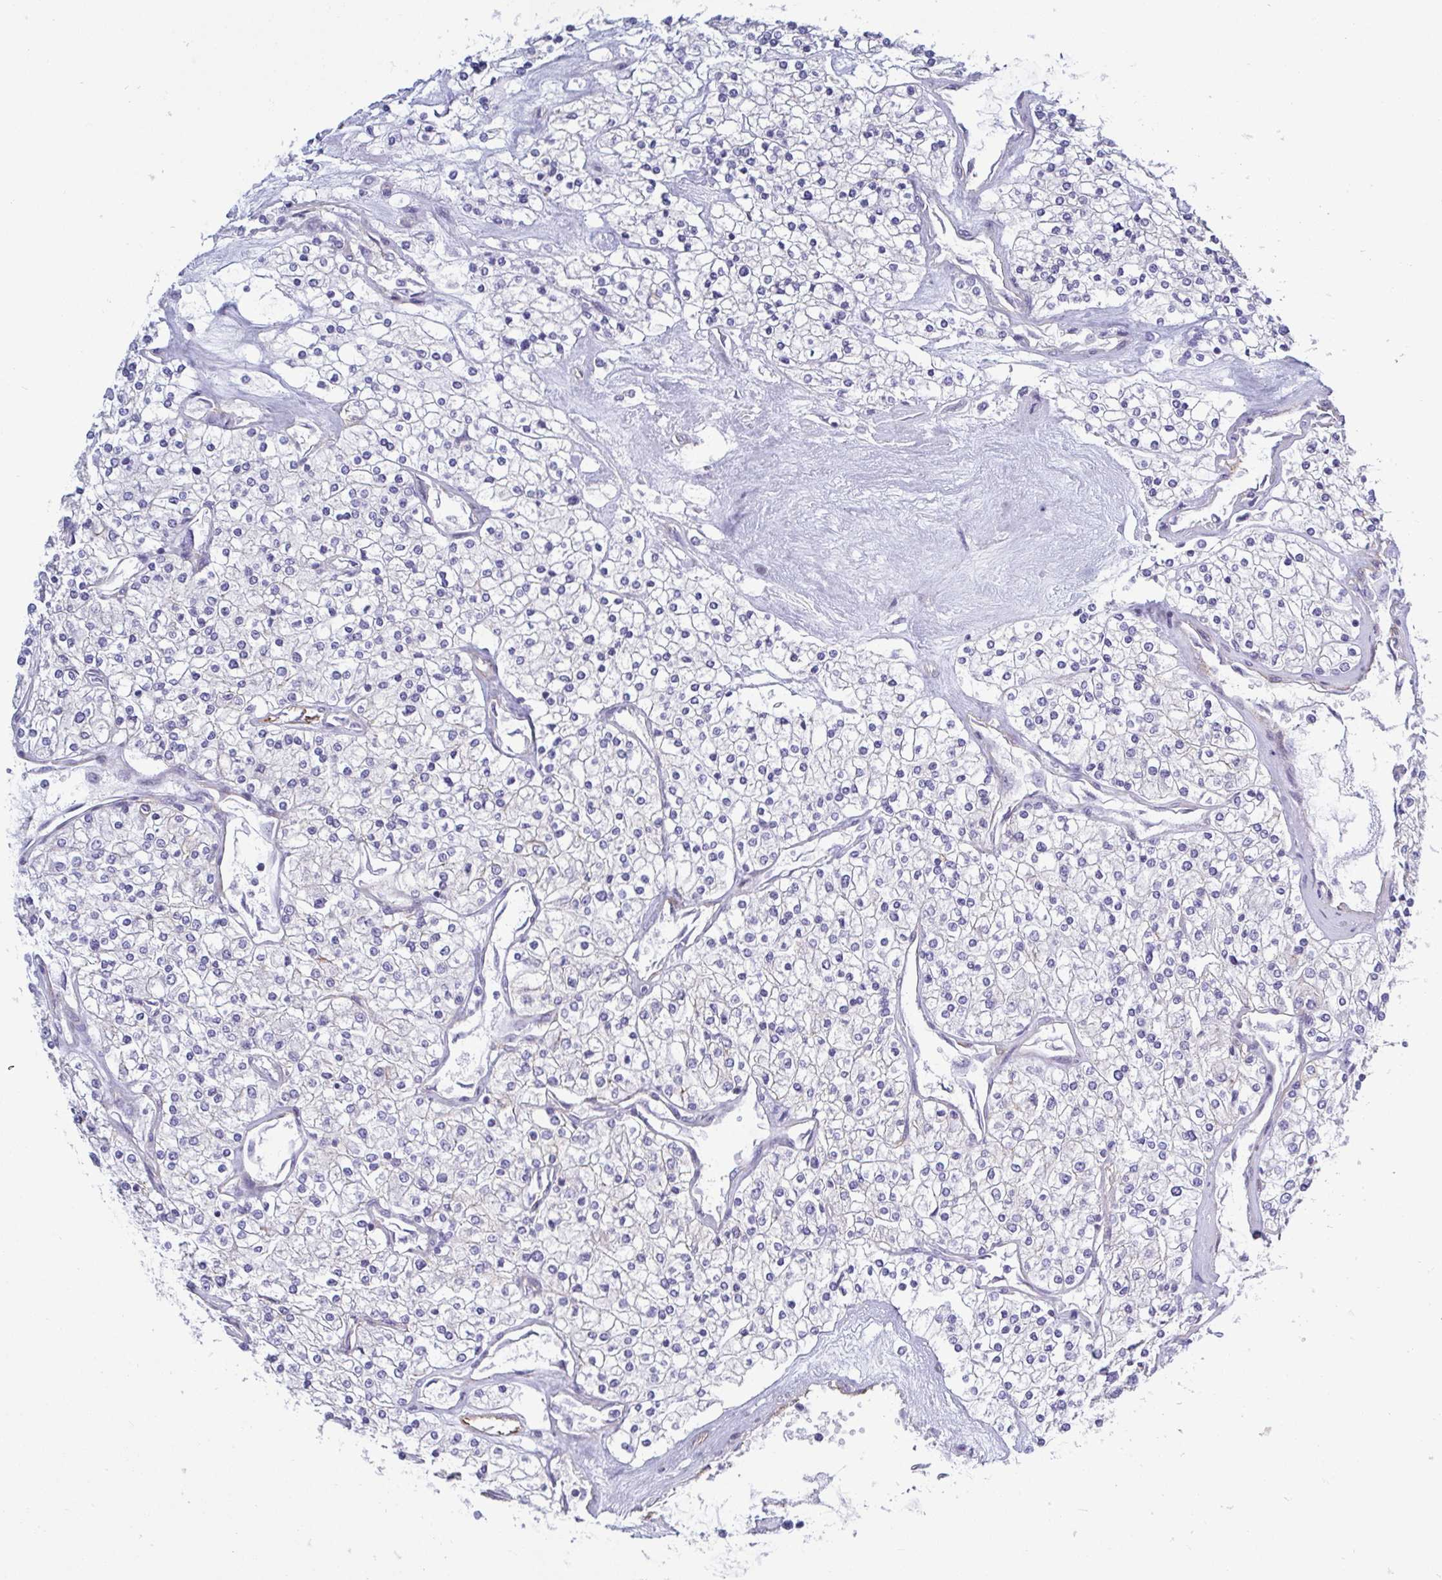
{"staining": {"intensity": "negative", "quantity": "none", "location": "none"}, "tissue": "renal cancer", "cell_type": "Tumor cells", "image_type": "cancer", "snomed": [{"axis": "morphology", "description": "Adenocarcinoma, NOS"}, {"axis": "topography", "description": "Kidney"}], "caption": "Tumor cells are negative for protein expression in human renal cancer.", "gene": "LIMA1", "patient": {"sex": "male", "age": 80}}